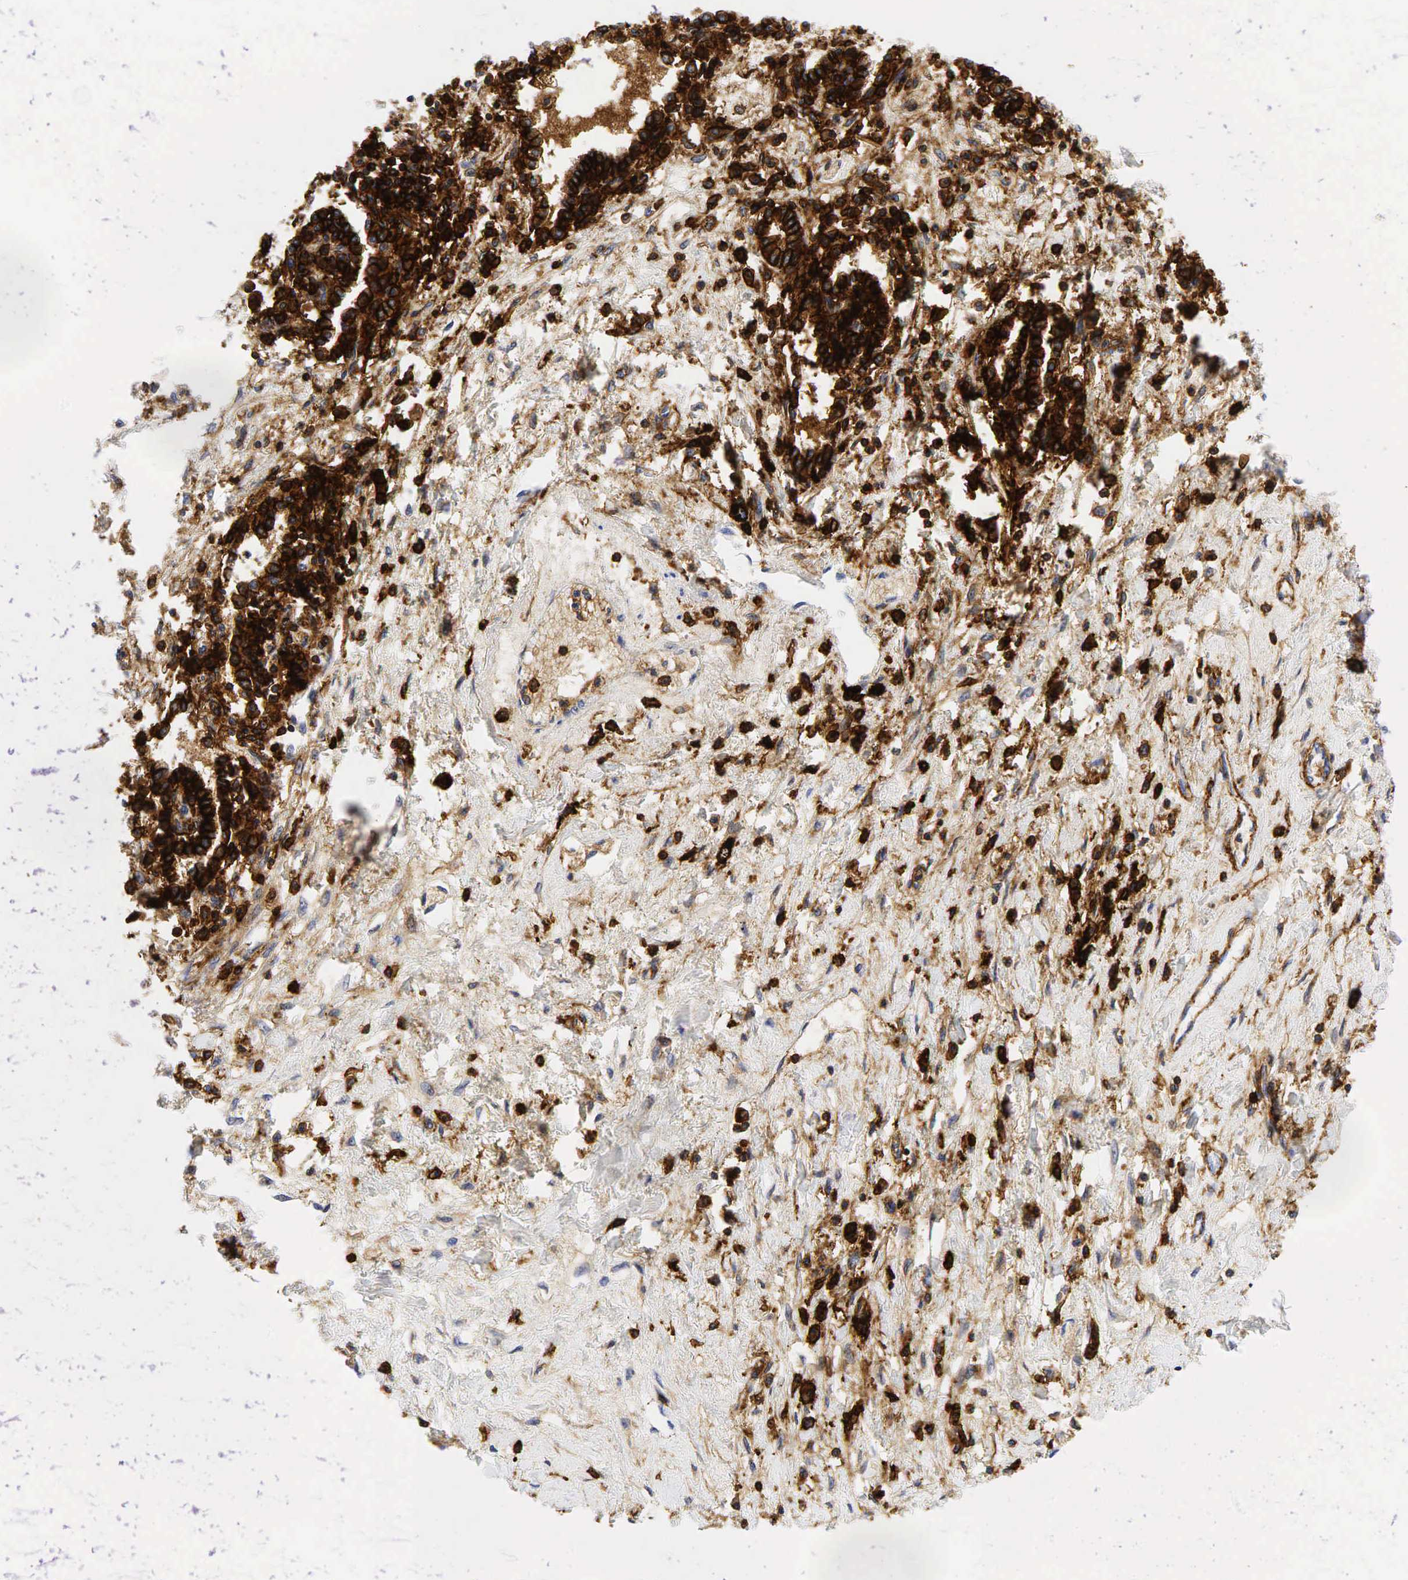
{"staining": {"intensity": "strong", "quantity": ">75%", "location": "cytoplasmic/membranous"}, "tissue": "lung cancer", "cell_type": "Tumor cells", "image_type": "cancer", "snomed": [{"axis": "morphology", "description": "Adenocarcinoma, NOS"}, {"axis": "topography", "description": "Lung"}], "caption": "The histopathology image demonstrates immunohistochemical staining of adenocarcinoma (lung). There is strong cytoplasmic/membranous staining is appreciated in approximately >75% of tumor cells. (DAB IHC with brightfield microscopy, high magnification).", "gene": "CD44", "patient": {"sex": "male", "age": 60}}